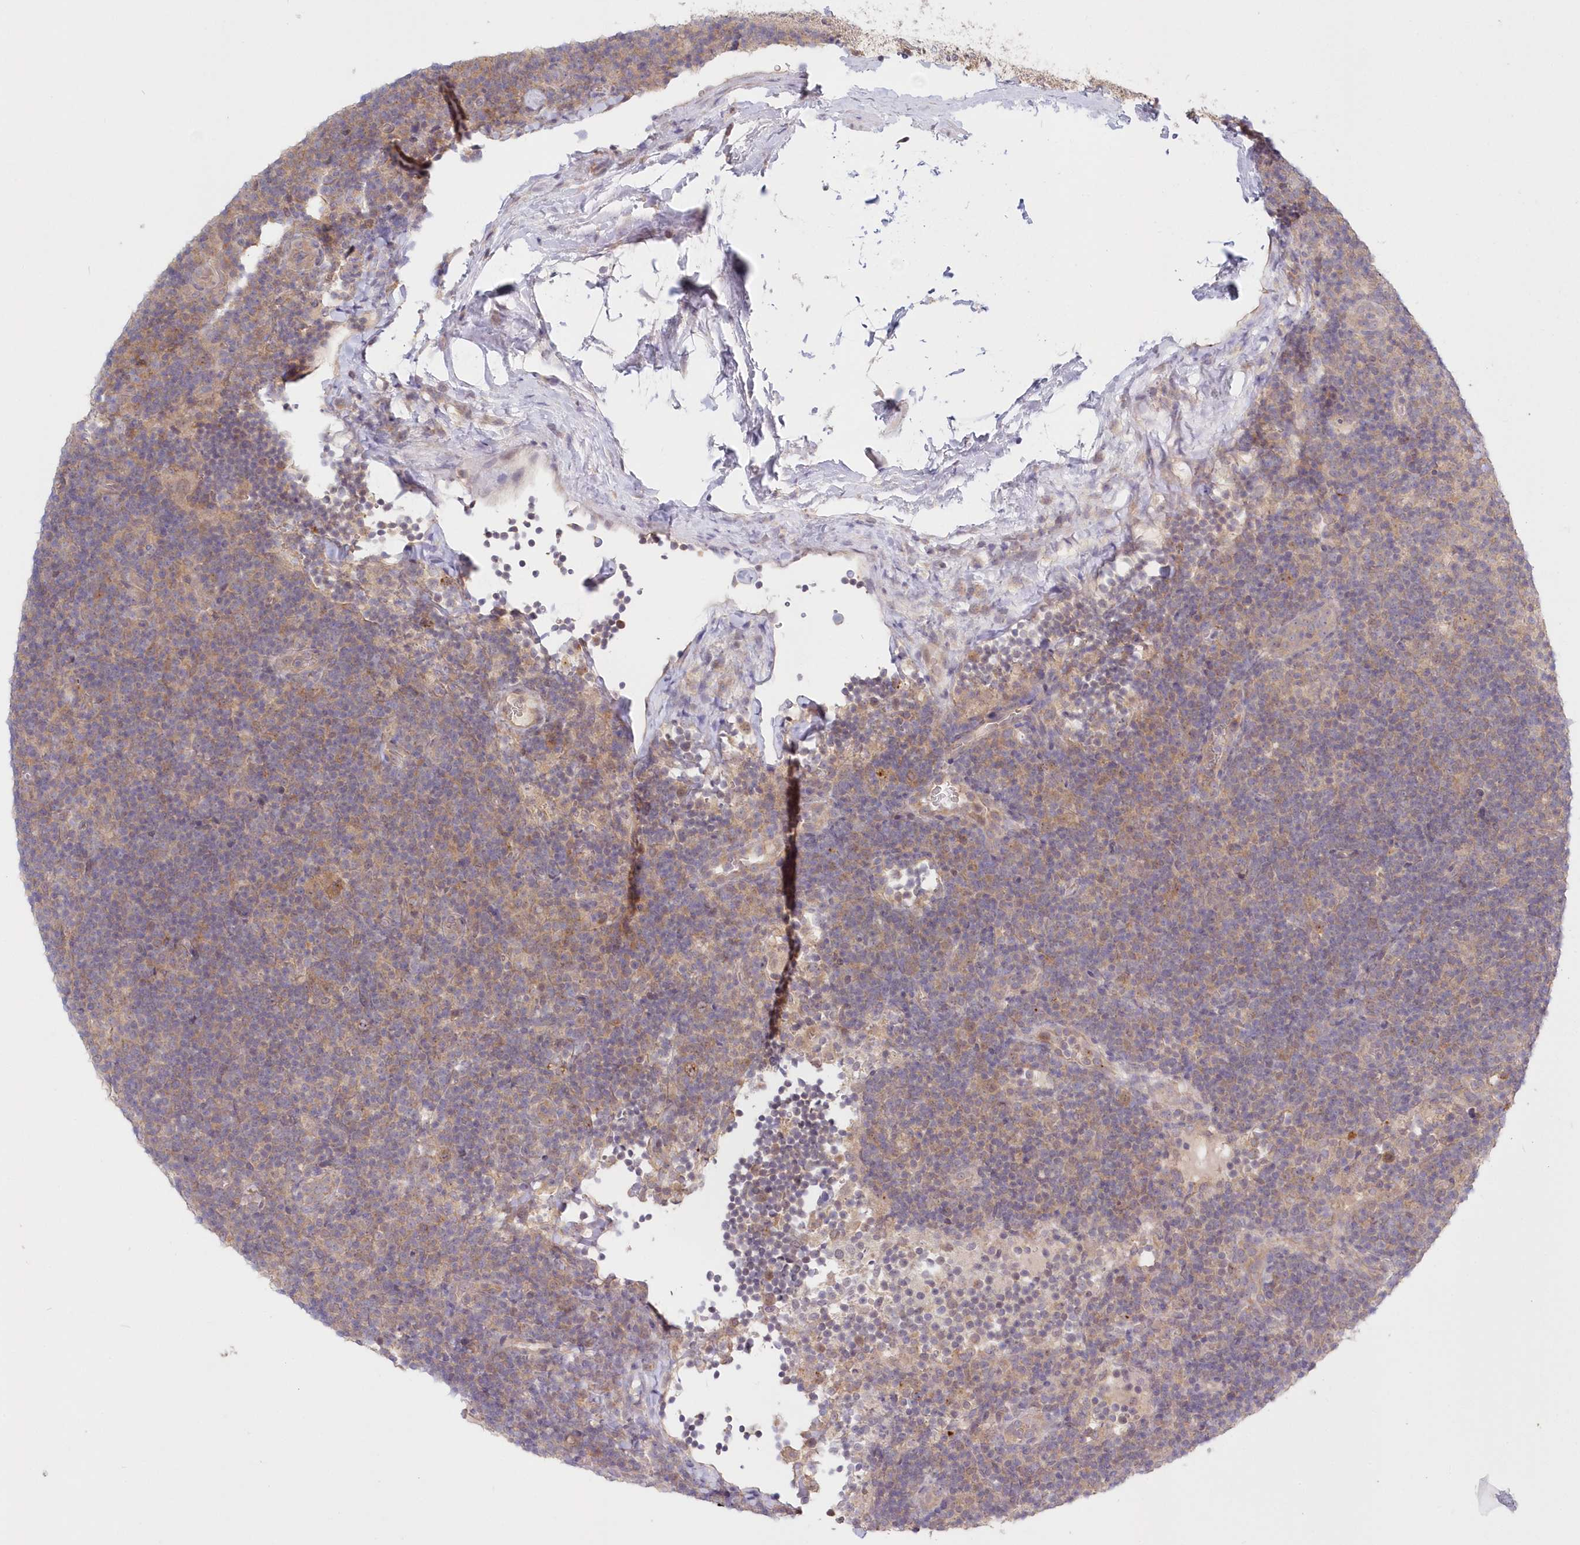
{"staining": {"intensity": "moderate", "quantity": "<25%", "location": "cytoplasmic/membranous"}, "tissue": "lymphoma", "cell_type": "Tumor cells", "image_type": "cancer", "snomed": [{"axis": "morphology", "description": "Hodgkin's disease, NOS"}, {"axis": "topography", "description": "Lymph node"}], "caption": "IHC photomicrograph of neoplastic tissue: human lymphoma stained using immunohistochemistry (IHC) exhibits low levels of moderate protein expression localized specifically in the cytoplasmic/membranous of tumor cells, appearing as a cytoplasmic/membranous brown color.", "gene": "KATNA1", "patient": {"sex": "female", "age": 57}}